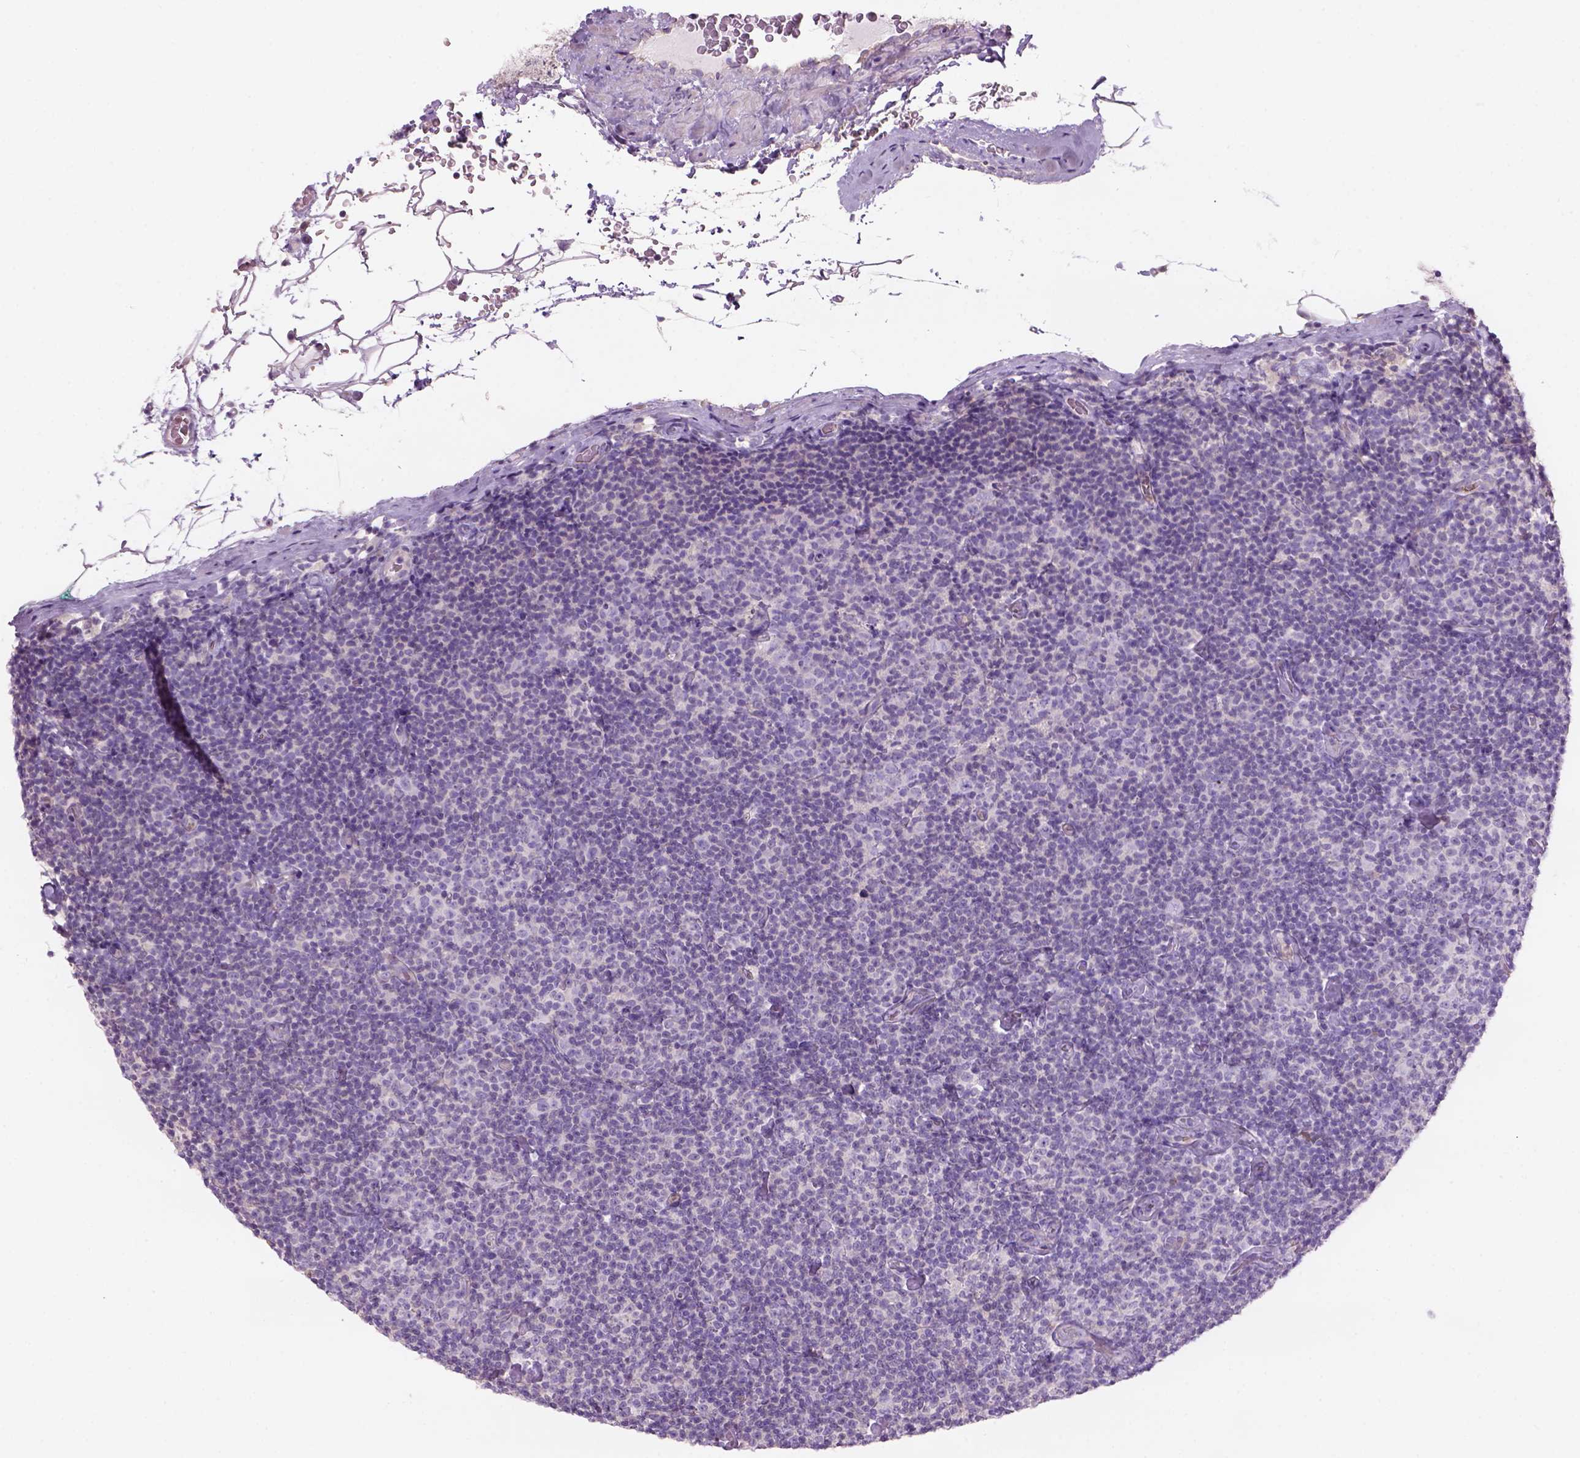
{"staining": {"intensity": "negative", "quantity": "none", "location": "none"}, "tissue": "lymphoma", "cell_type": "Tumor cells", "image_type": "cancer", "snomed": [{"axis": "morphology", "description": "Malignant lymphoma, non-Hodgkin's type, Low grade"}, {"axis": "topography", "description": "Lymph node"}], "caption": "DAB (3,3'-diaminobenzidine) immunohistochemical staining of low-grade malignant lymphoma, non-Hodgkin's type demonstrates no significant expression in tumor cells.", "gene": "CD84", "patient": {"sex": "male", "age": 81}}